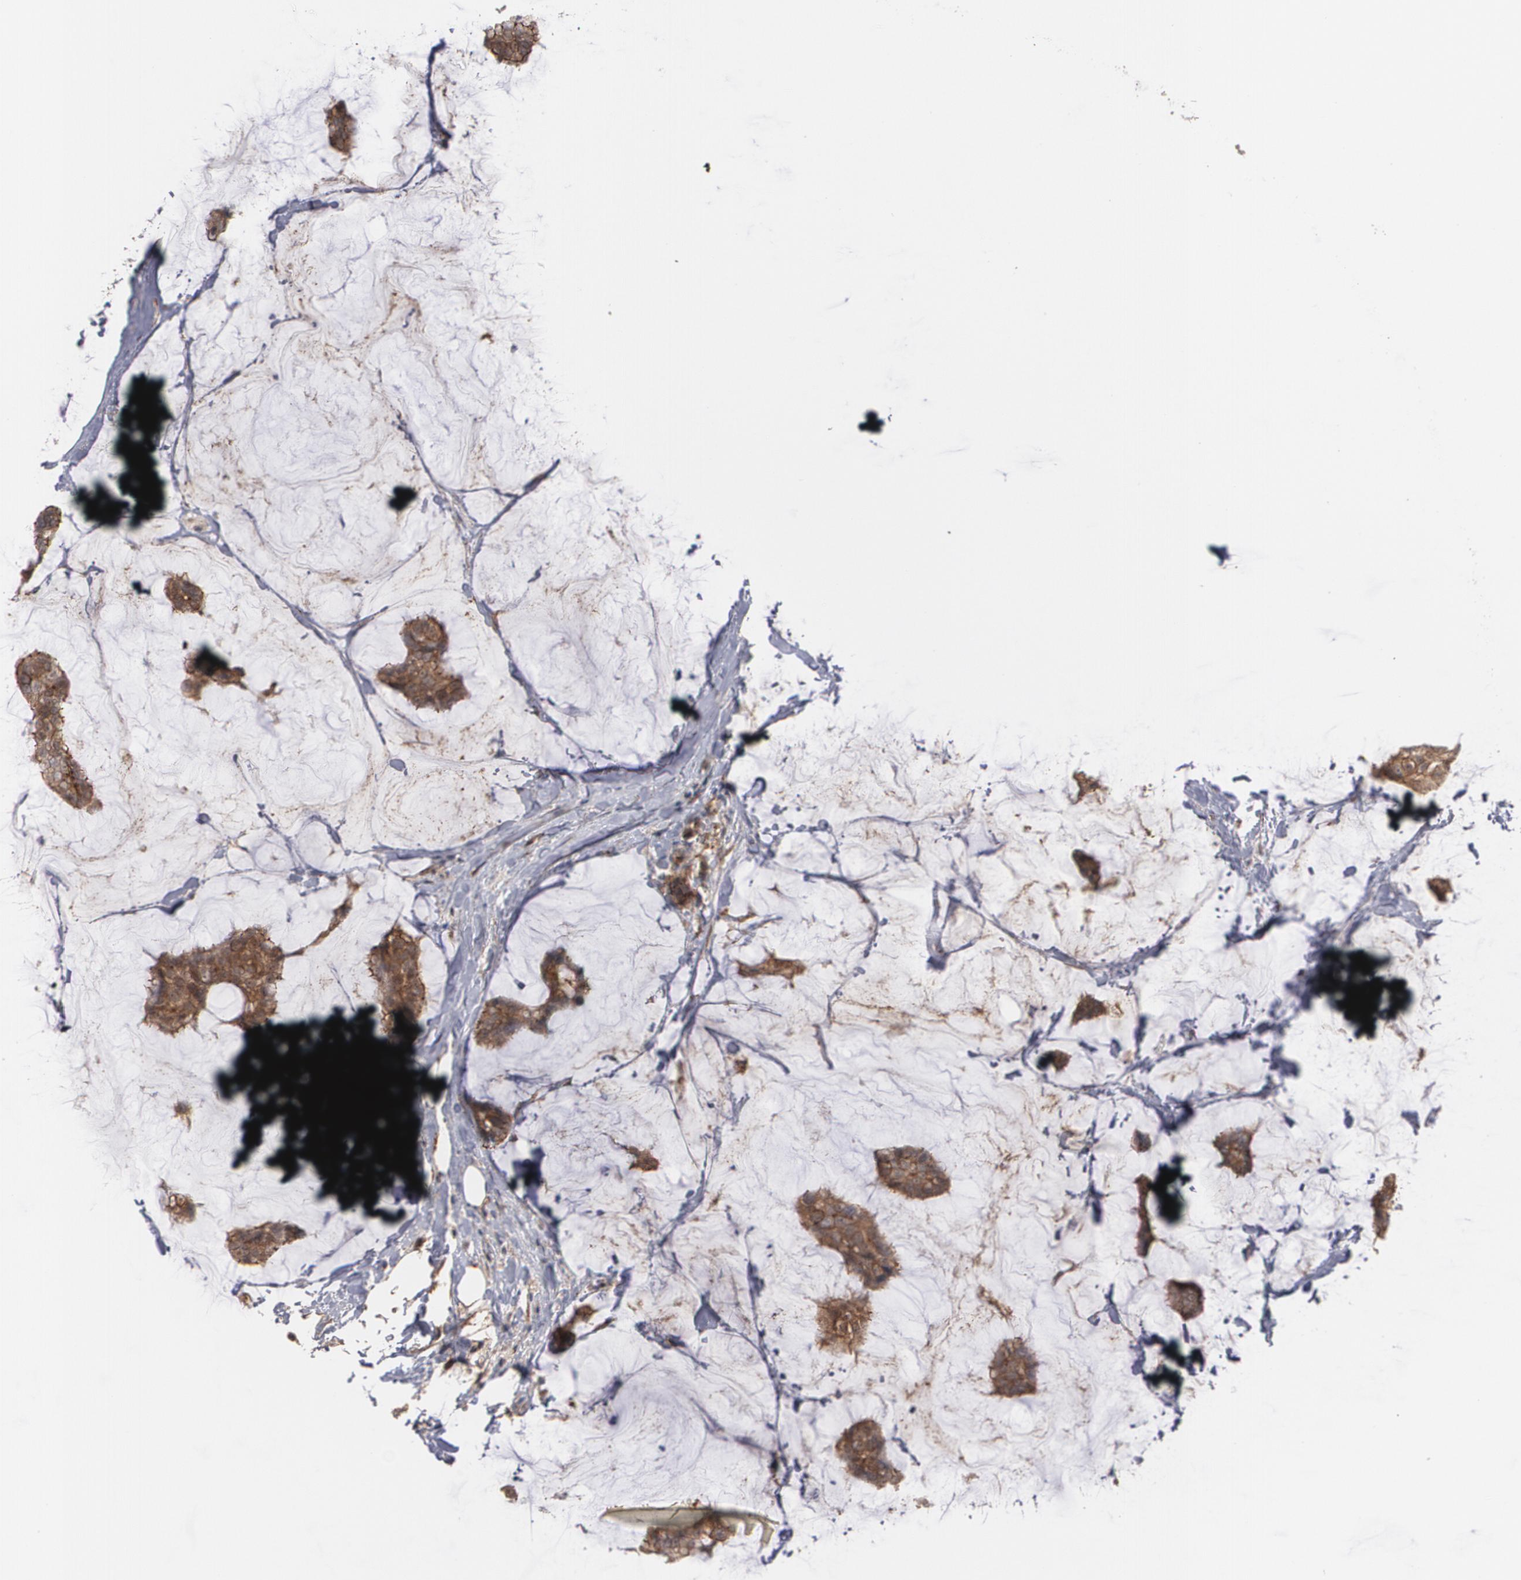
{"staining": {"intensity": "moderate", "quantity": ">75%", "location": "cytoplasmic/membranous"}, "tissue": "breast cancer", "cell_type": "Tumor cells", "image_type": "cancer", "snomed": [{"axis": "morphology", "description": "Duct carcinoma"}, {"axis": "topography", "description": "Breast"}], "caption": "Moderate cytoplasmic/membranous protein expression is seen in approximately >75% of tumor cells in invasive ductal carcinoma (breast).", "gene": "TJP1", "patient": {"sex": "female", "age": 93}}